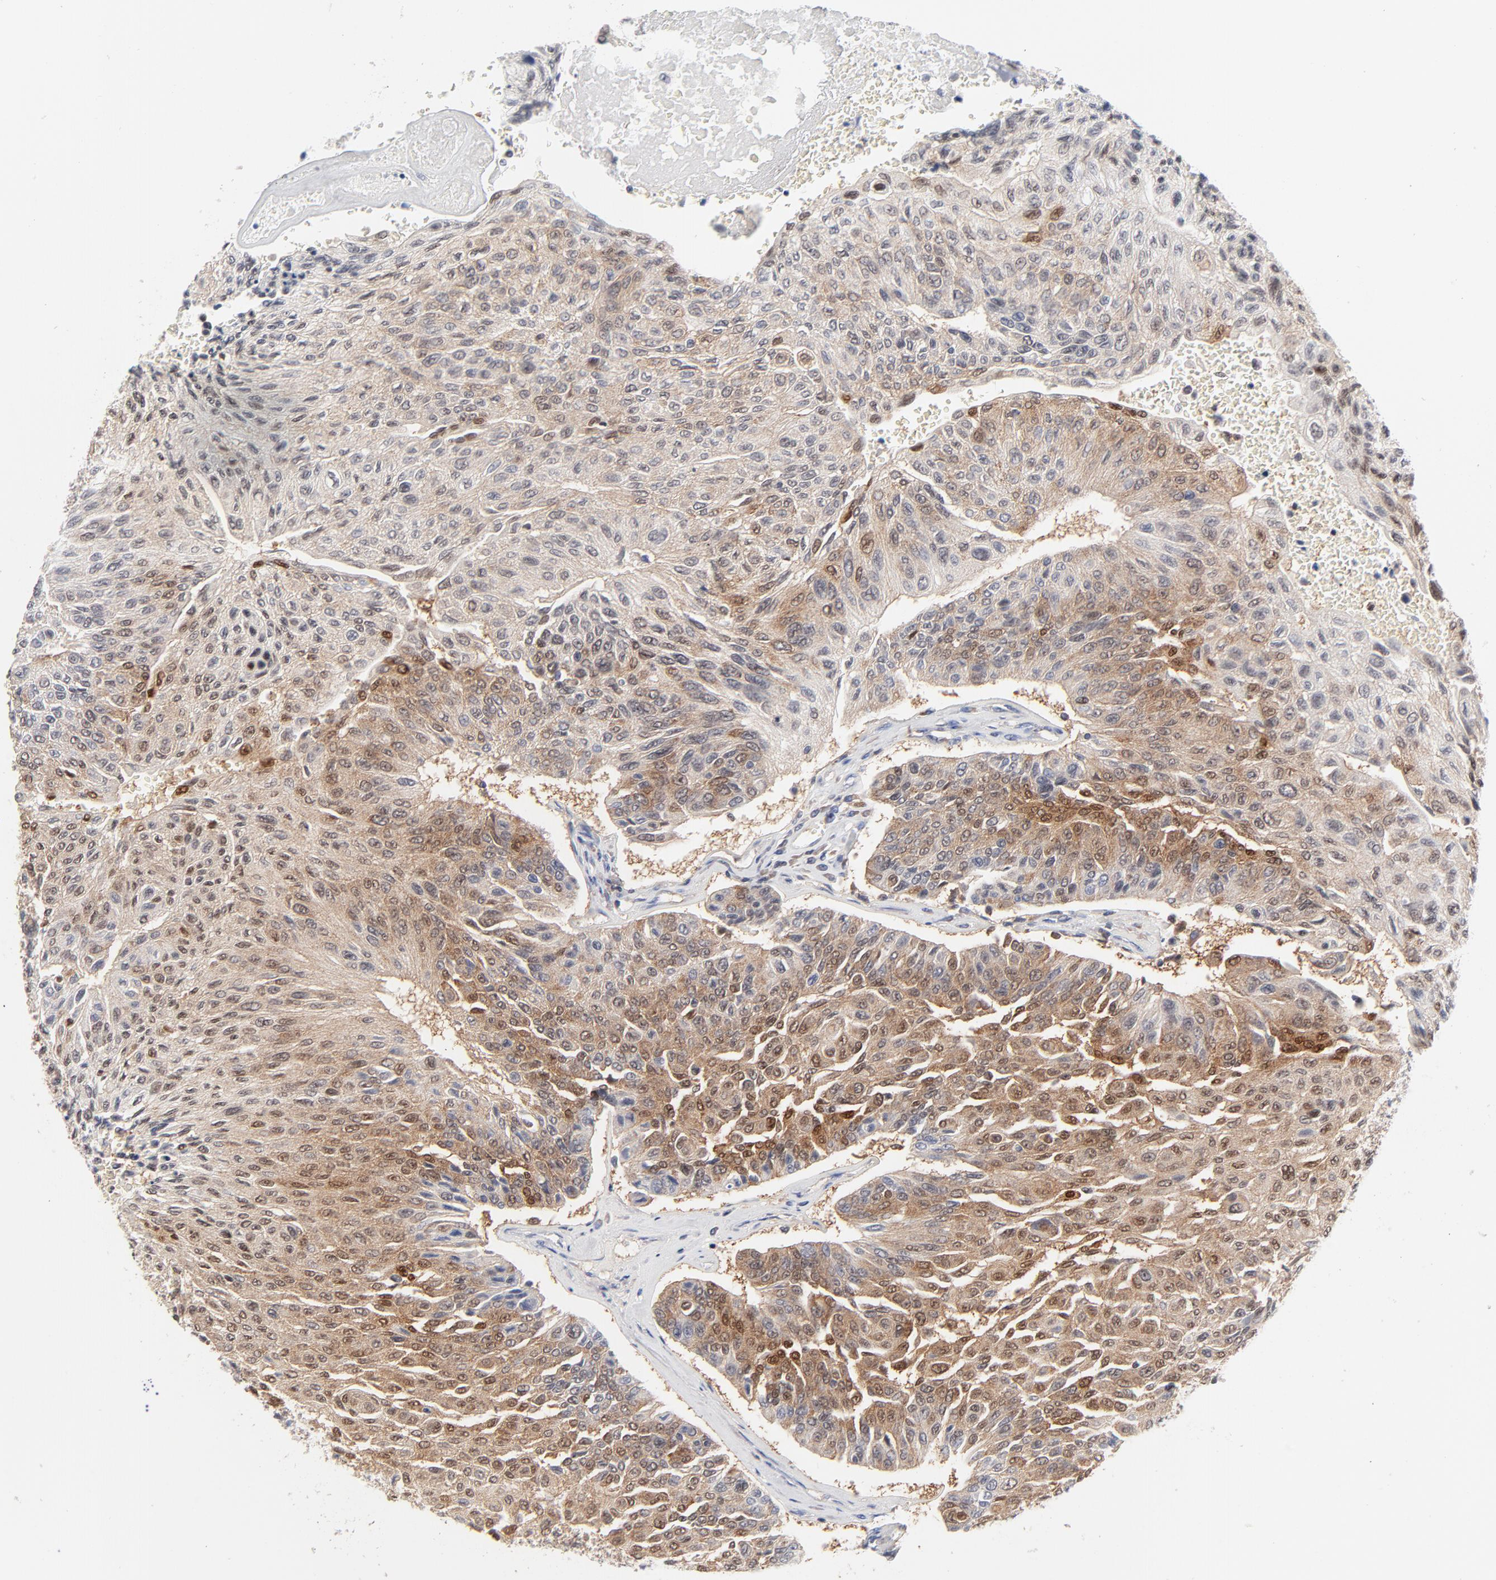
{"staining": {"intensity": "moderate", "quantity": ">75%", "location": "cytoplasmic/membranous"}, "tissue": "urothelial cancer", "cell_type": "Tumor cells", "image_type": "cancer", "snomed": [{"axis": "morphology", "description": "Urothelial carcinoma, High grade"}, {"axis": "topography", "description": "Urinary bladder"}], "caption": "Protein staining by immunohistochemistry (IHC) reveals moderate cytoplasmic/membranous staining in about >75% of tumor cells in urothelial carcinoma (high-grade).", "gene": "CAB39L", "patient": {"sex": "male", "age": 66}}